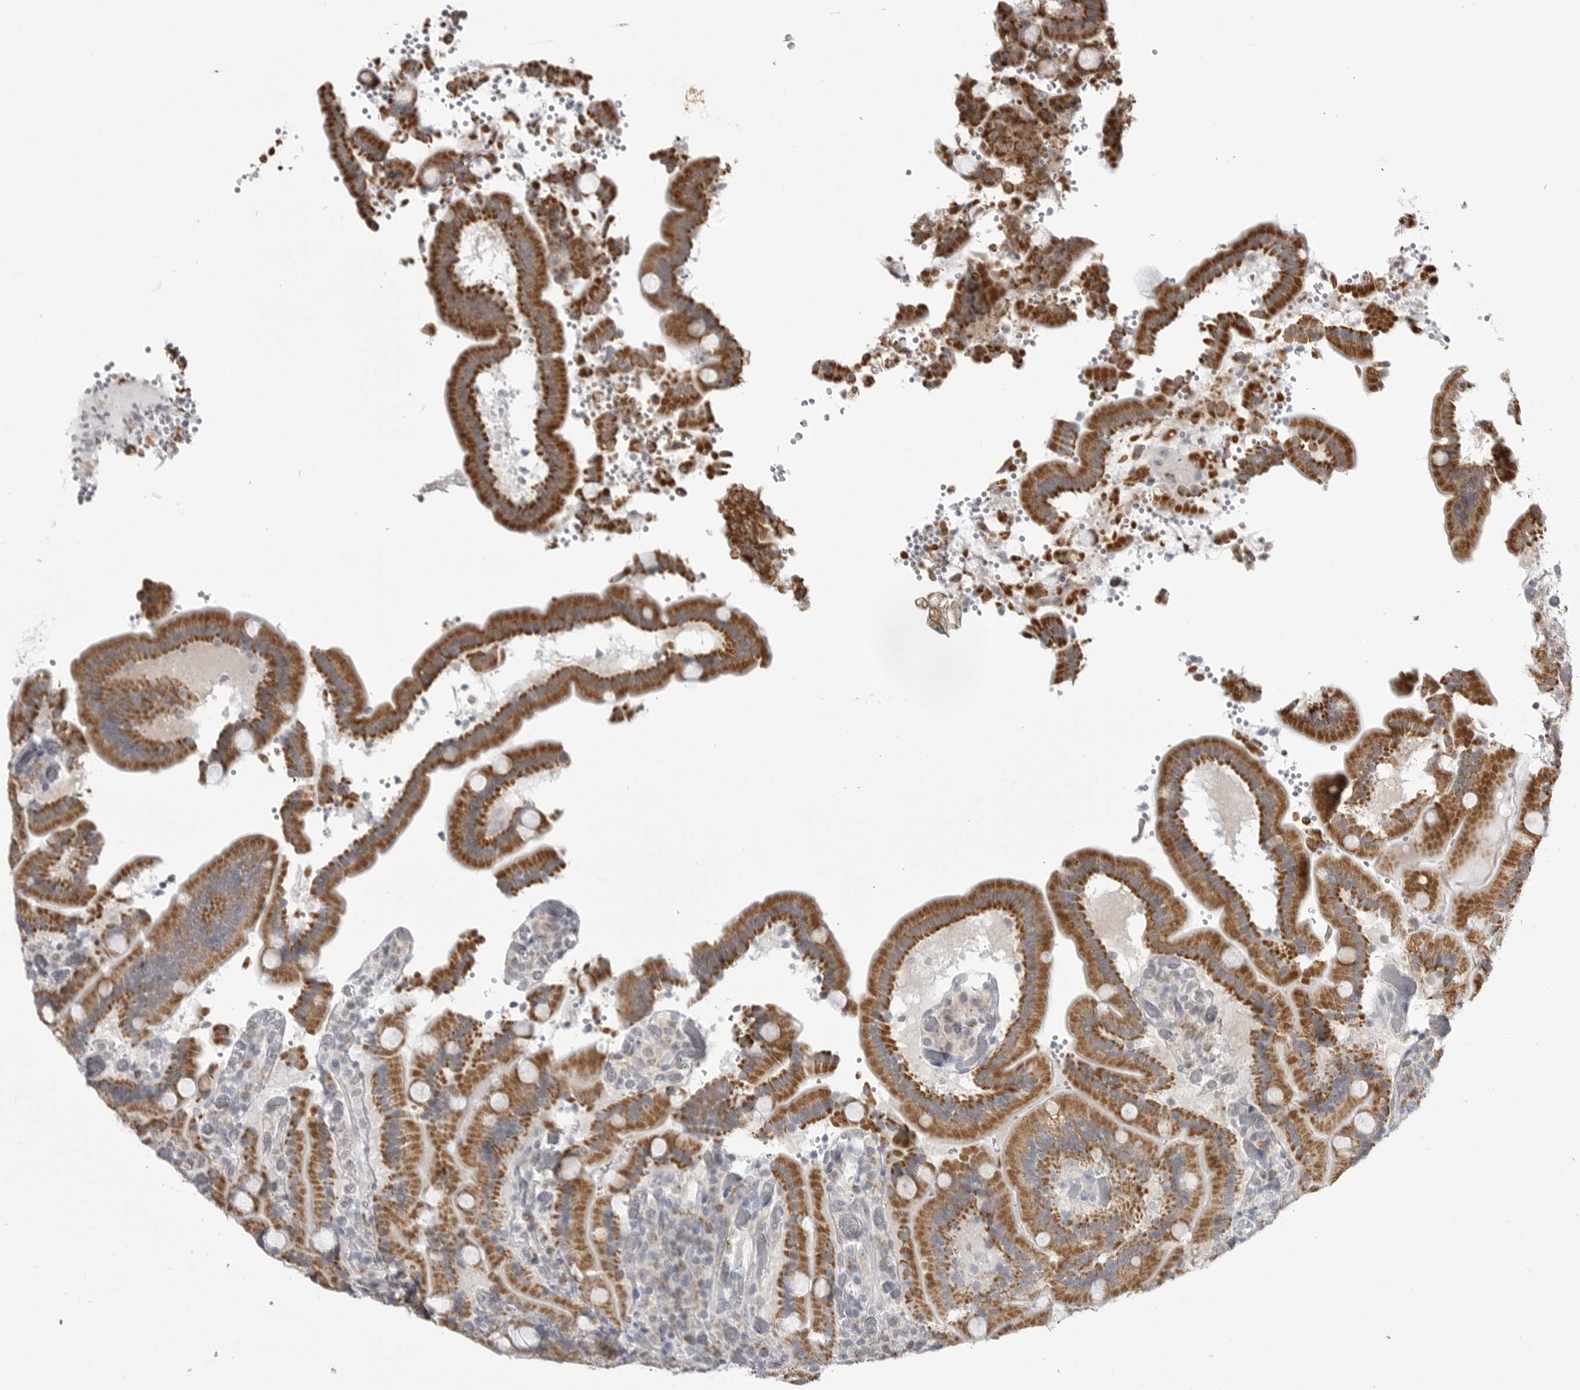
{"staining": {"intensity": "strong", "quantity": ">75%", "location": "cytoplasmic/membranous"}, "tissue": "duodenum", "cell_type": "Glandular cells", "image_type": "normal", "snomed": [{"axis": "morphology", "description": "Normal tissue, NOS"}, {"axis": "topography", "description": "Duodenum"}], "caption": "IHC photomicrograph of normal human duodenum stained for a protein (brown), which displays high levels of strong cytoplasmic/membranous staining in approximately >75% of glandular cells.", "gene": "FH", "patient": {"sex": "female", "age": 62}}